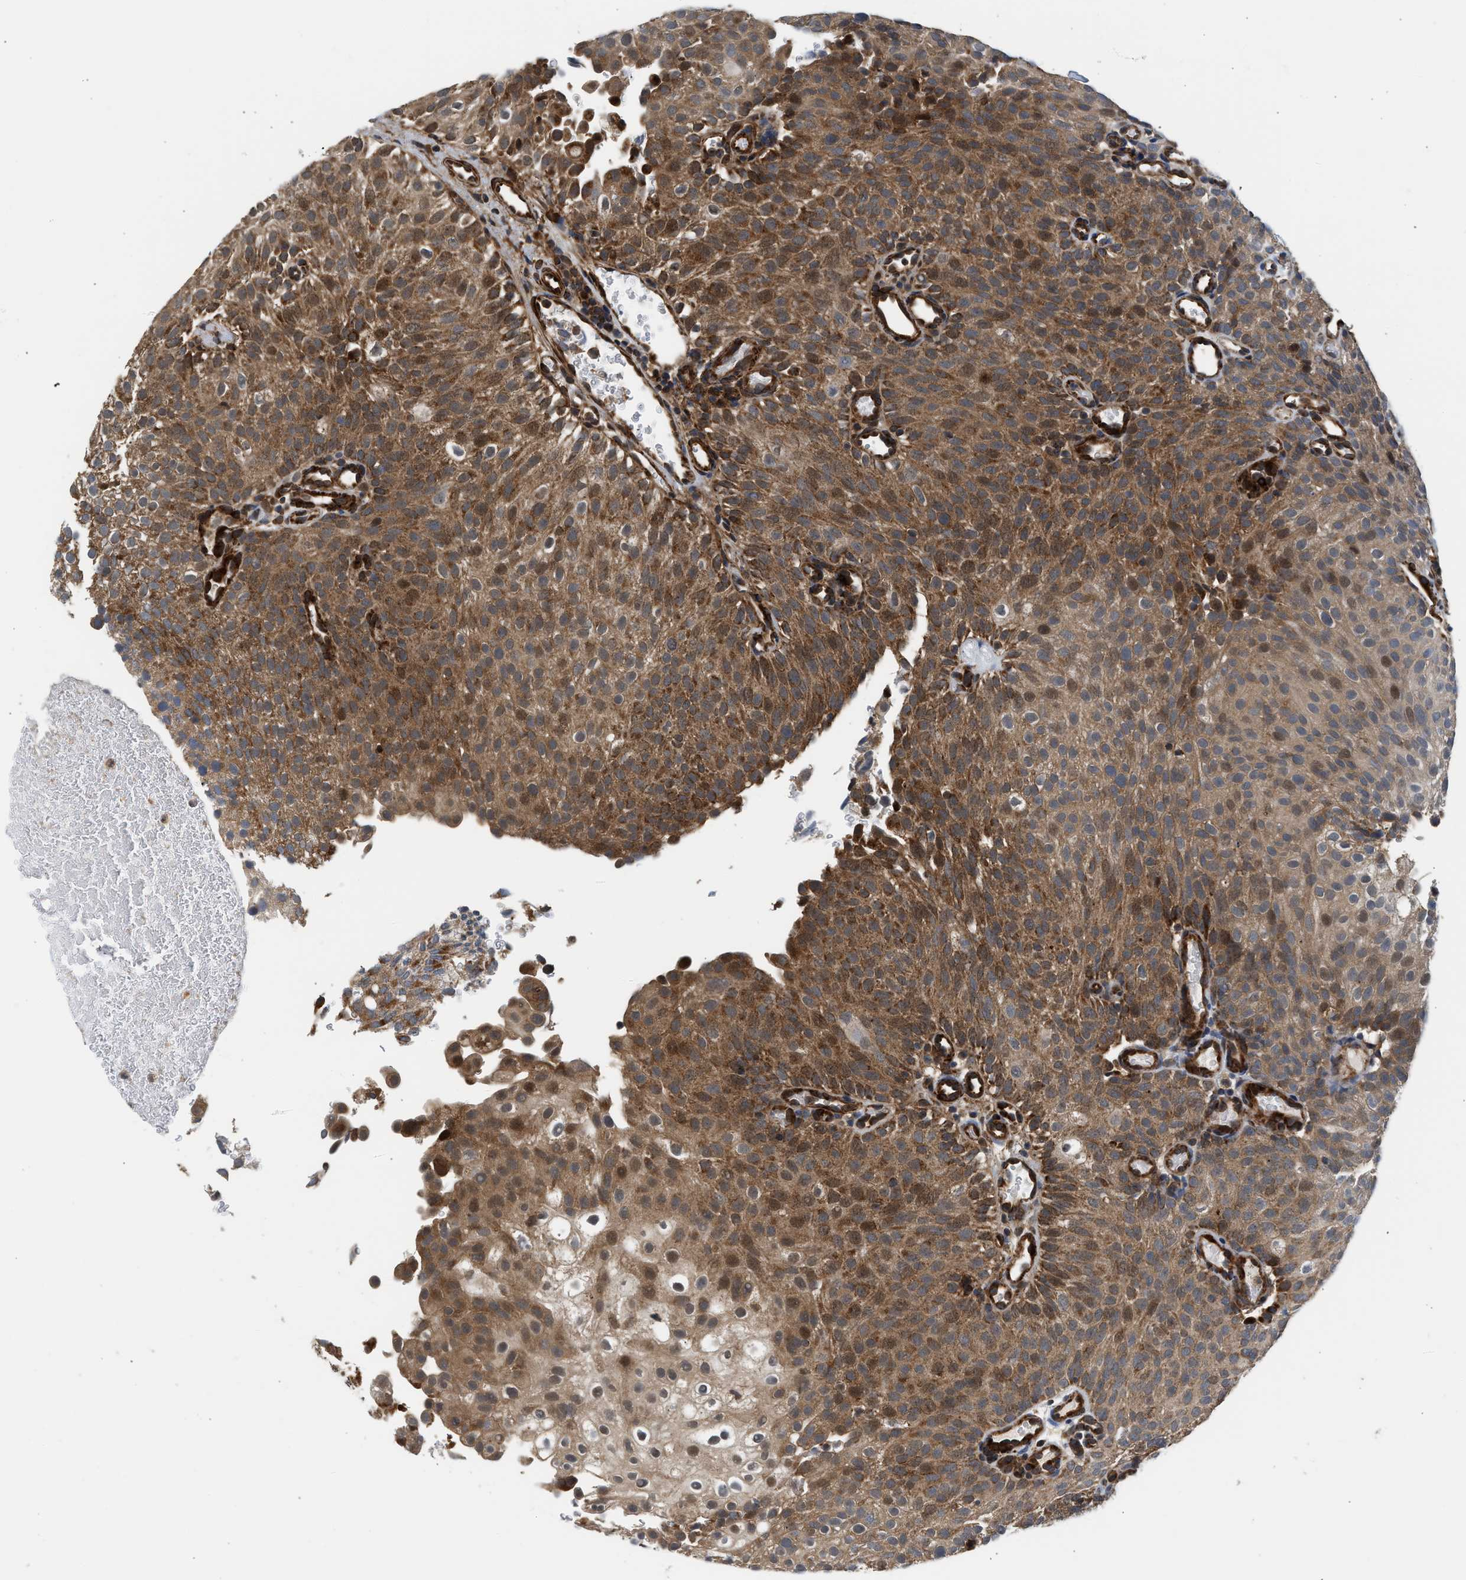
{"staining": {"intensity": "moderate", "quantity": ">75%", "location": "cytoplasmic/membranous,nuclear"}, "tissue": "urothelial cancer", "cell_type": "Tumor cells", "image_type": "cancer", "snomed": [{"axis": "morphology", "description": "Urothelial carcinoma, Low grade"}, {"axis": "topography", "description": "Urinary bladder"}], "caption": "Low-grade urothelial carcinoma was stained to show a protein in brown. There is medium levels of moderate cytoplasmic/membranous and nuclear positivity in about >75% of tumor cells.", "gene": "POLG2", "patient": {"sex": "male", "age": 78}}